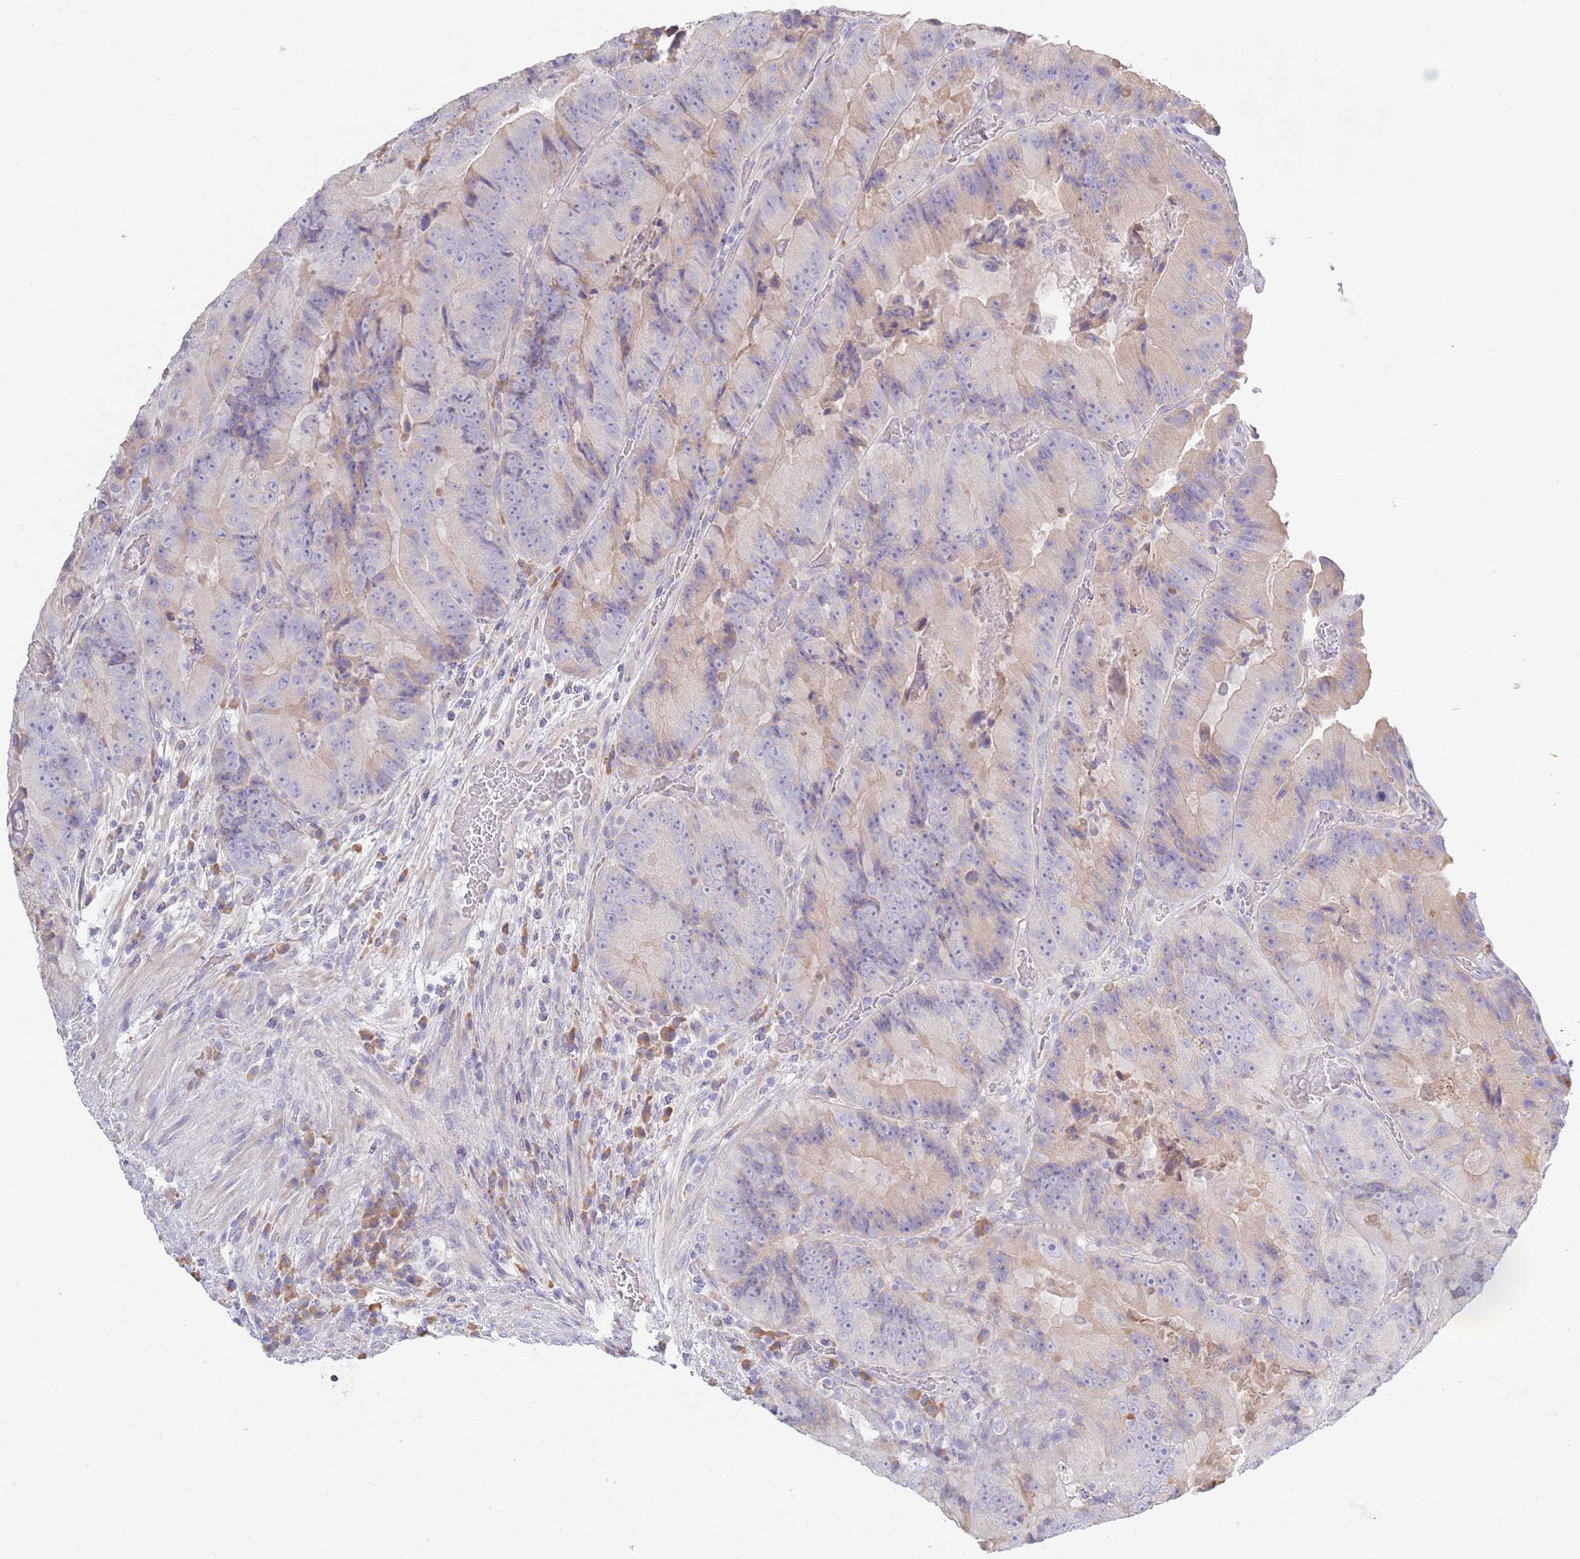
{"staining": {"intensity": "weak", "quantity": "<25%", "location": "cytoplasmic/membranous"}, "tissue": "colorectal cancer", "cell_type": "Tumor cells", "image_type": "cancer", "snomed": [{"axis": "morphology", "description": "Adenocarcinoma, NOS"}, {"axis": "topography", "description": "Colon"}], "caption": "The micrograph reveals no significant positivity in tumor cells of adenocarcinoma (colorectal).", "gene": "CCDC149", "patient": {"sex": "female", "age": 86}}